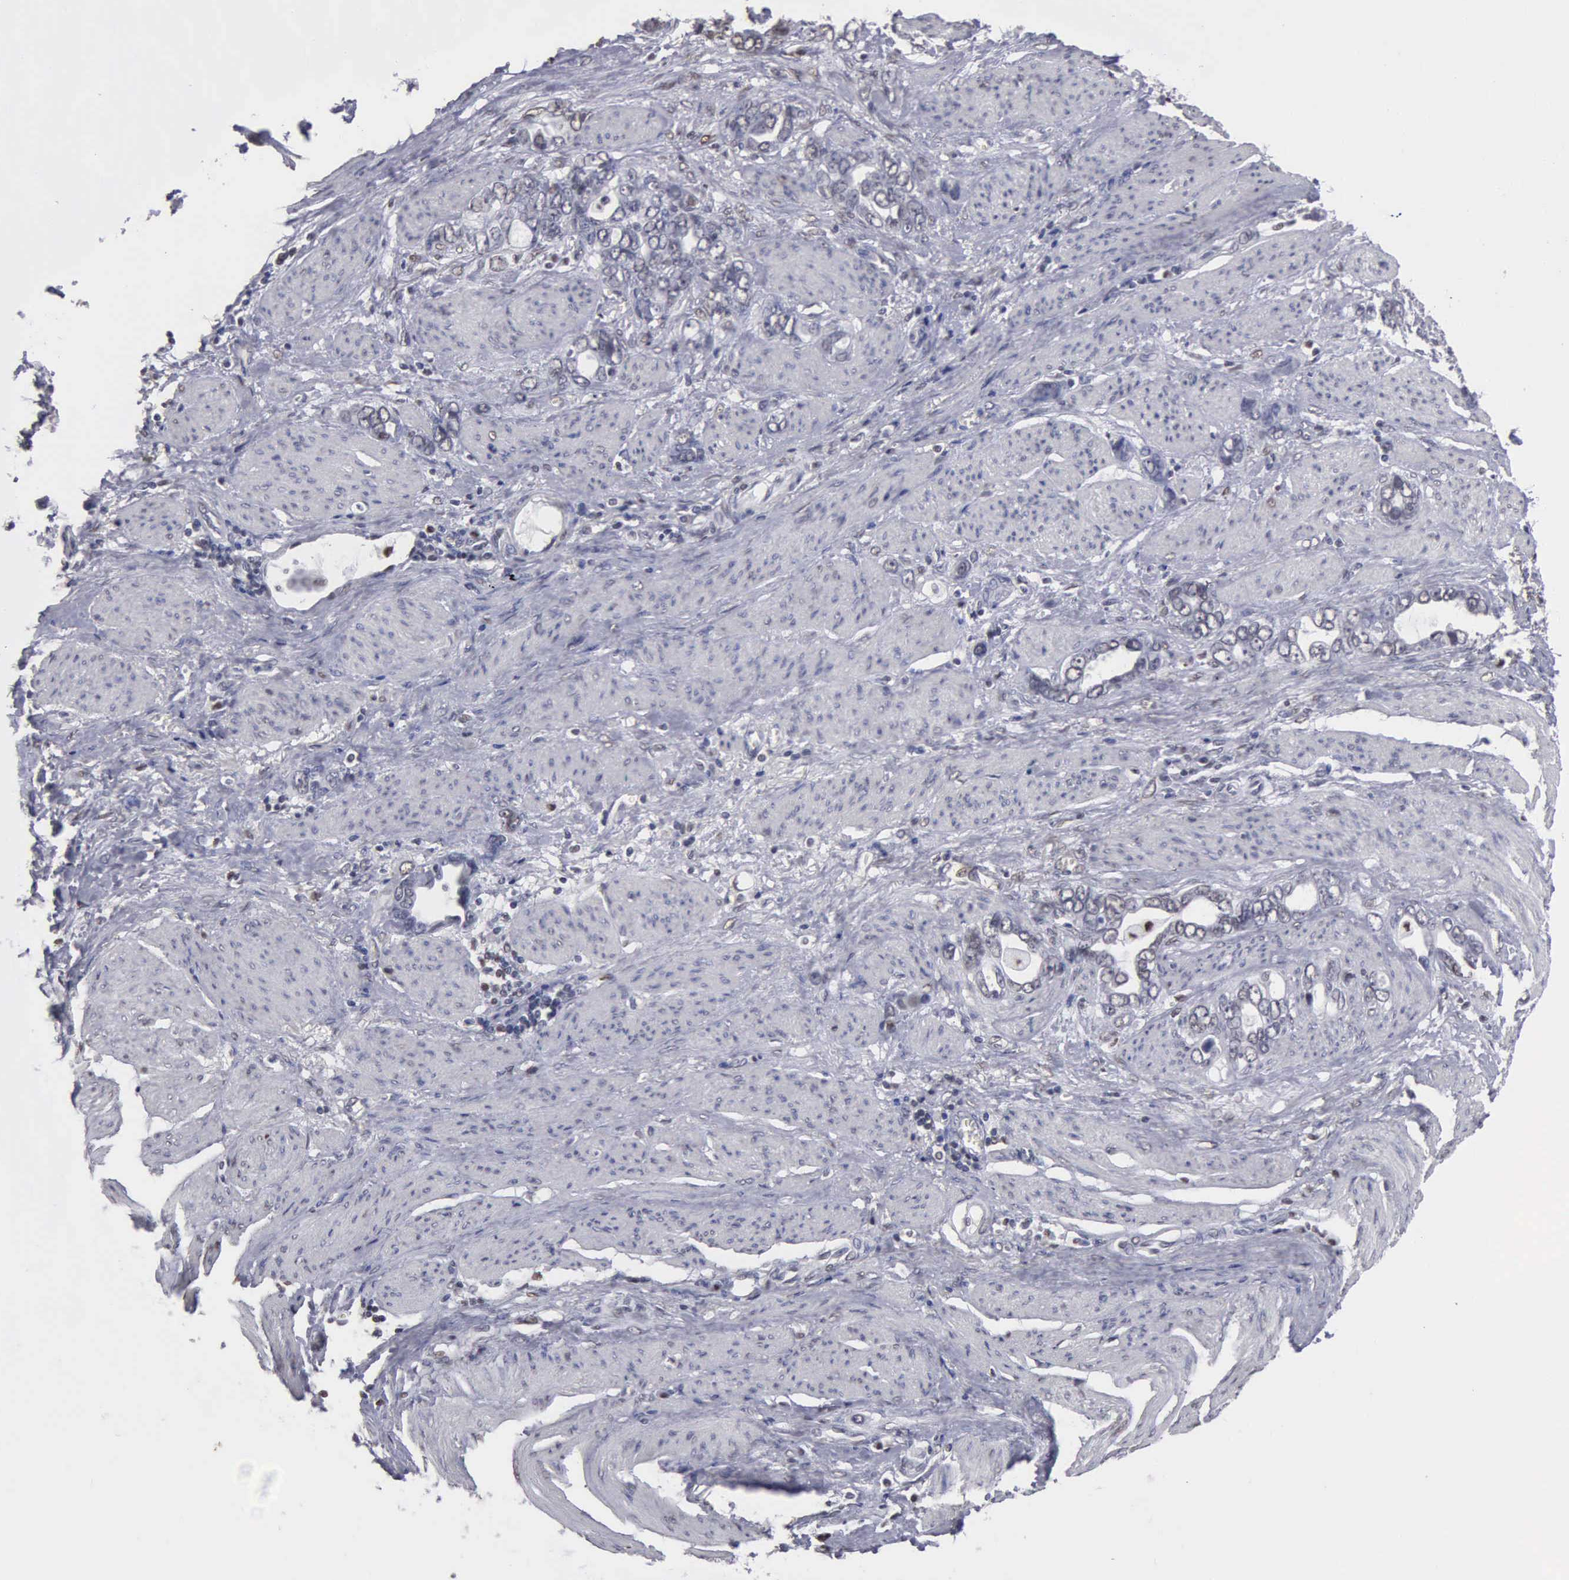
{"staining": {"intensity": "negative", "quantity": "none", "location": "none"}, "tissue": "stomach cancer", "cell_type": "Tumor cells", "image_type": "cancer", "snomed": [{"axis": "morphology", "description": "Adenocarcinoma, NOS"}, {"axis": "topography", "description": "Stomach"}], "caption": "This is an immunohistochemistry (IHC) histopathology image of stomach adenocarcinoma. There is no staining in tumor cells.", "gene": "CCNG1", "patient": {"sex": "male", "age": 78}}